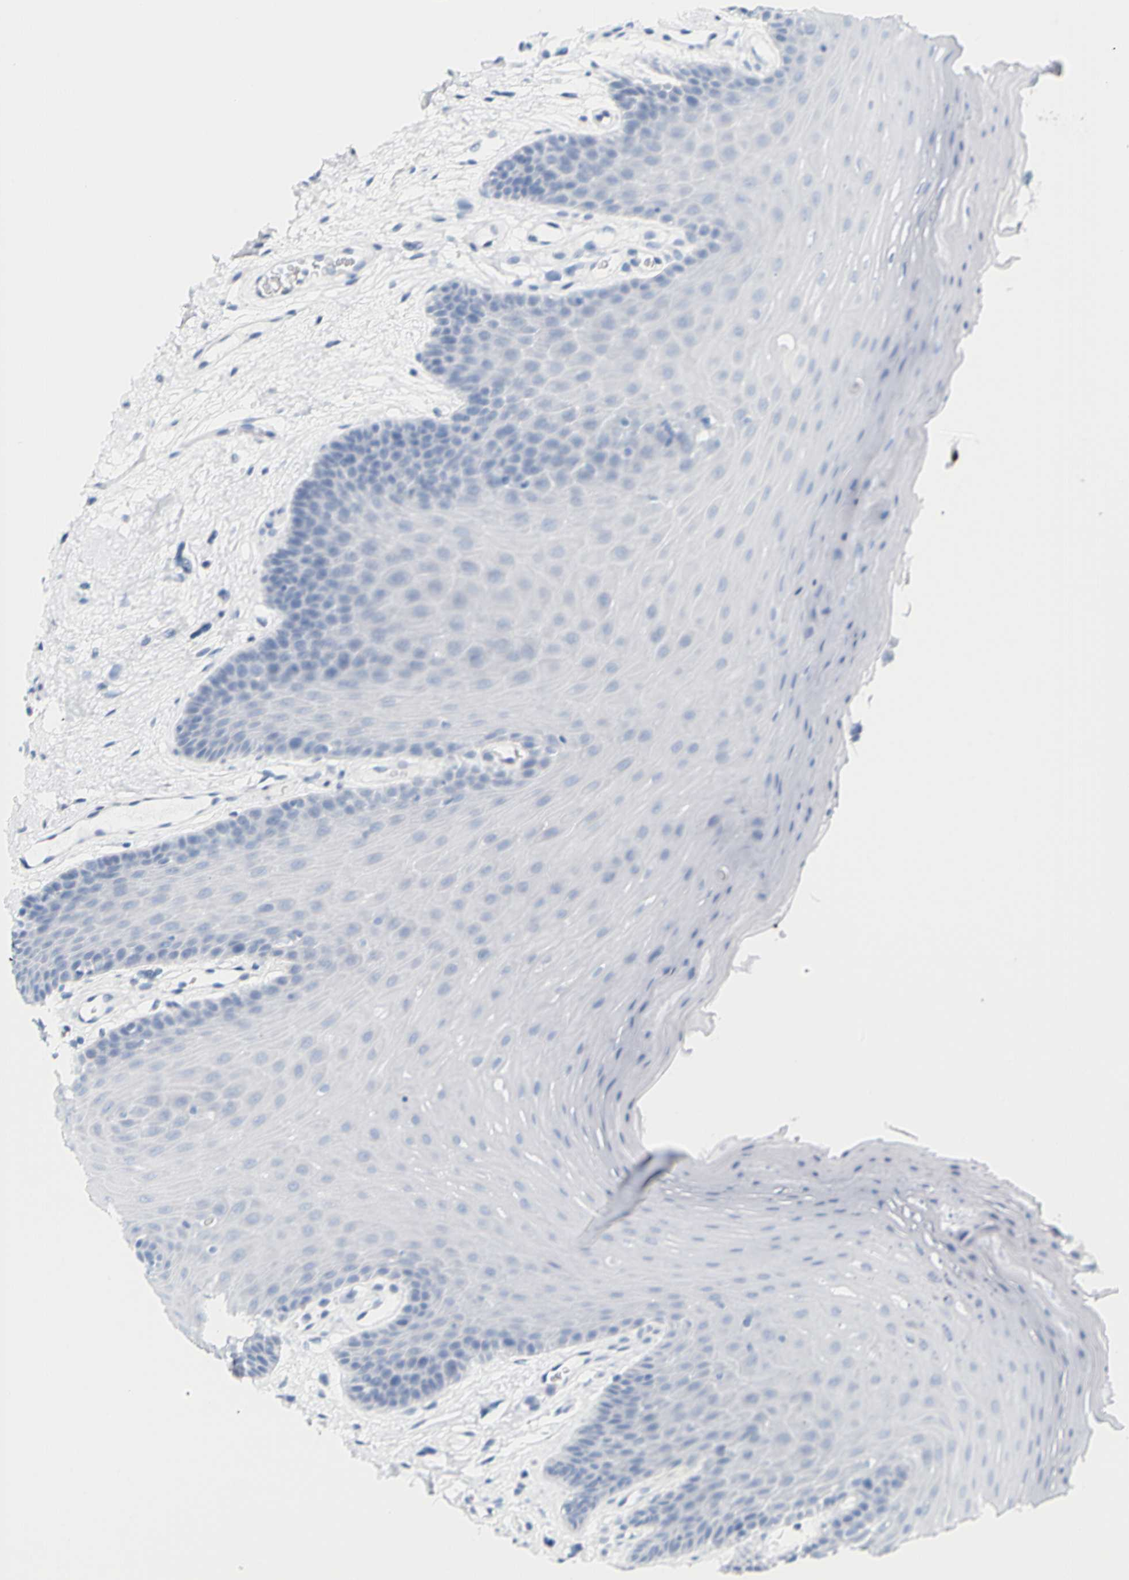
{"staining": {"intensity": "negative", "quantity": "none", "location": "none"}, "tissue": "oral mucosa", "cell_type": "Squamous epithelial cells", "image_type": "normal", "snomed": [{"axis": "morphology", "description": "Normal tissue, NOS"}, {"axis": "morphology", "description": "Squamous cell carcinoma, NOS"}, {"axis": "topography", "description": "Skeletal muscle"}, {"axis": "topography", "description": "Adipose tissue"}, {"axis": "topography", "description": "Vascular tissue"}, {"axis": "topography", "description": "Oral tissue"}, {"axis": "topography", "description": "Peripheral nerve tissue"}, {"axis": "topography", "description": "Head-Neck"}], "caption": "The histopathology image exhibits no significant expression in squamous epithelial cells of oral mucosa. Brightfield microscopy of IHC stained with DAB (brown) and hematoxylin (blue), captured at high magnification.", "gene": "OPN1SW", "patient": {"sex": "male", "age": 71}}